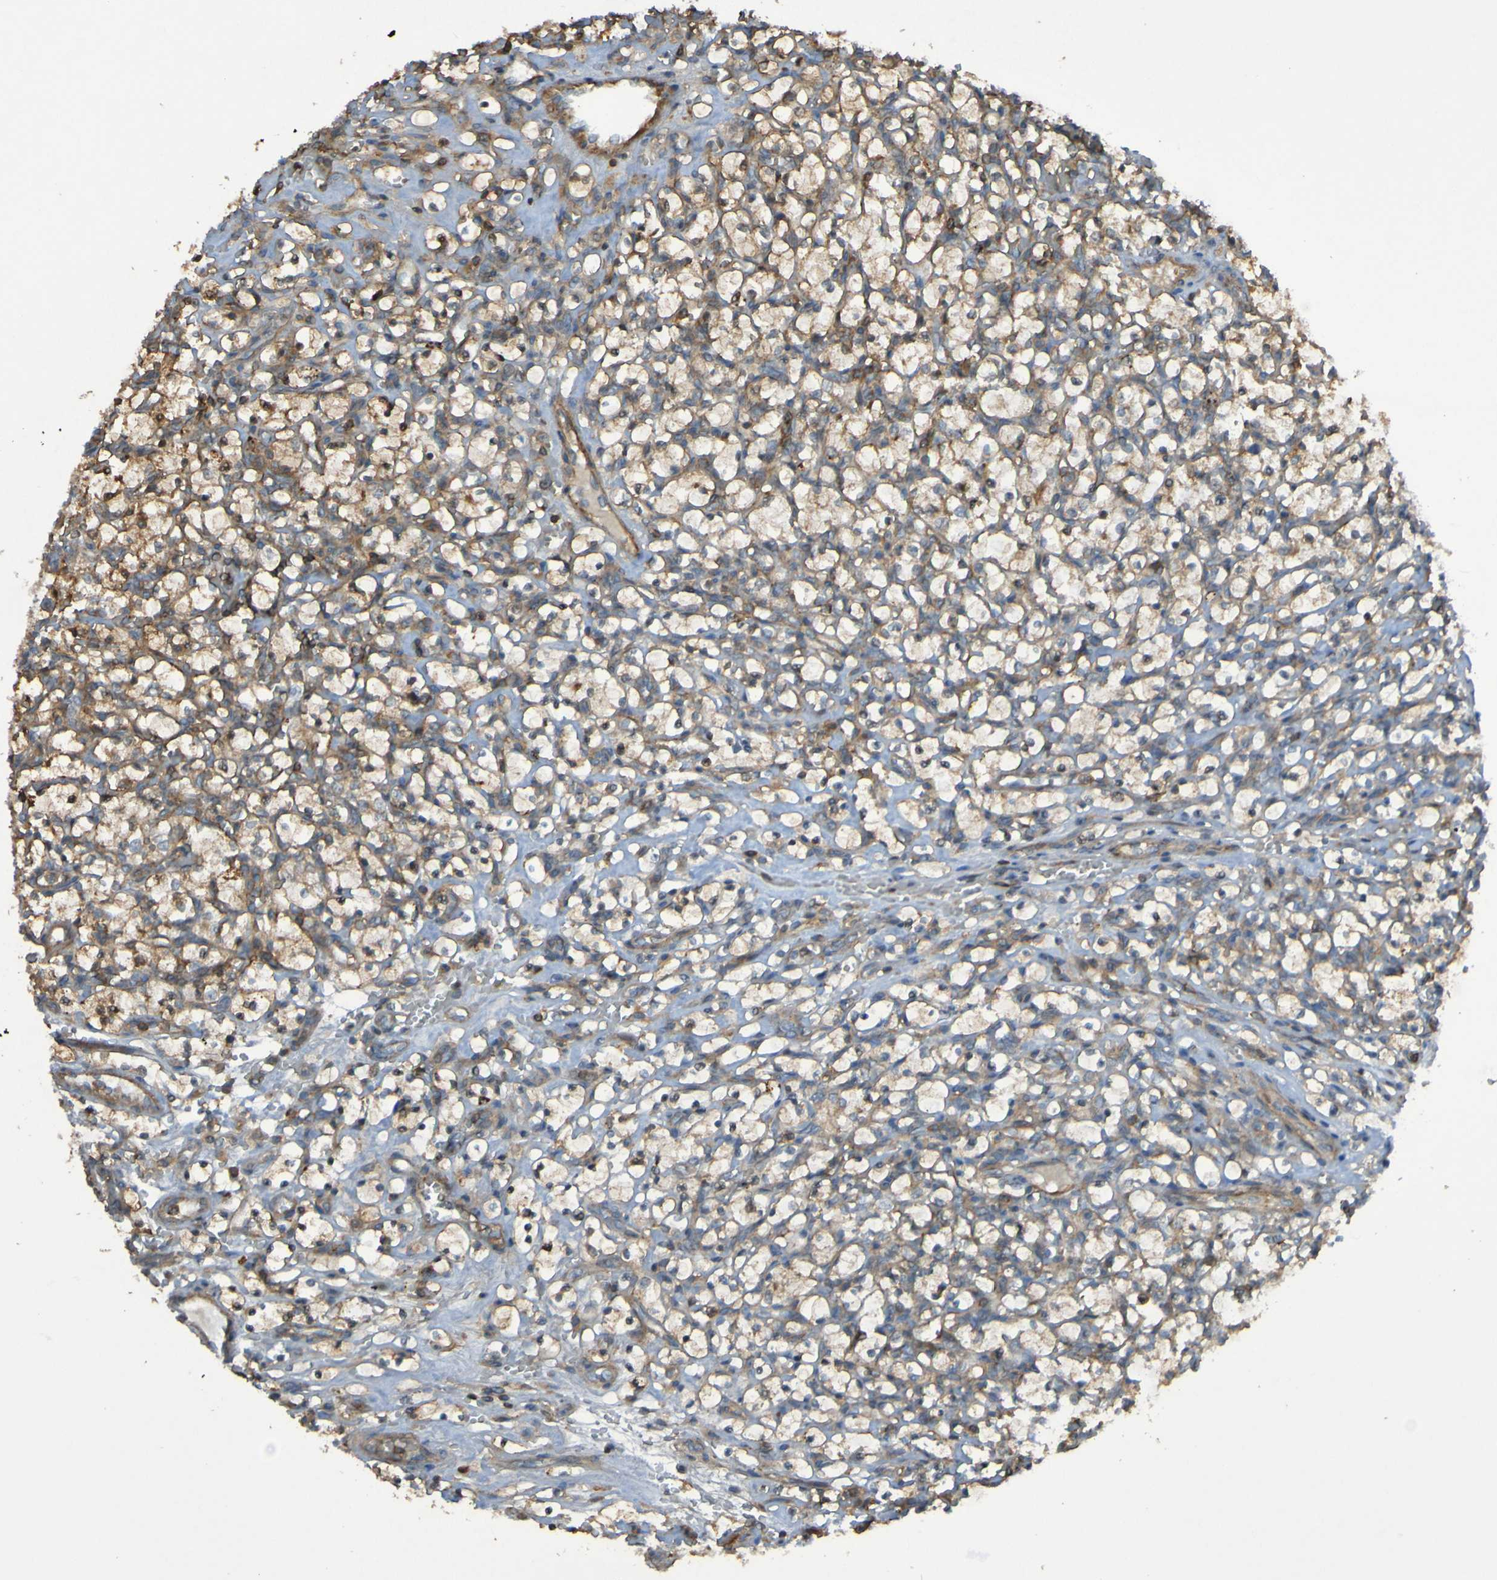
{"staining": {"intensity": "weak", "quantity": ">75%", "location": "cytoplasmic/membranous,nuclear"}, "tissue": "renal cancer", "cell_type": "Tumor cells", "image_type": "cancer", "snomed": [{"axis": "morphology", "description": "Adenocarcinoma, NOS"}, {"axis": "topography", "description": "Kidney"}], "caption": "High-magnification brightfield microscopy of renal adenocarcinoma stained with DAB (3,3'-diaminobenzidine) (brown) and counterstained with hematoxylin (blue). tumor cells exhibit weak cytoplasmic/membranous and nuclear positivity is seen in approximately>75% of cells. The staining was performed using DAB to visualize the protein expression in brown, while the nuclei were stained in blue with hematoxylin (Magnification: 20x).", "gene": "PDGFB", "patient": {"sex": "female", "age": 69}}